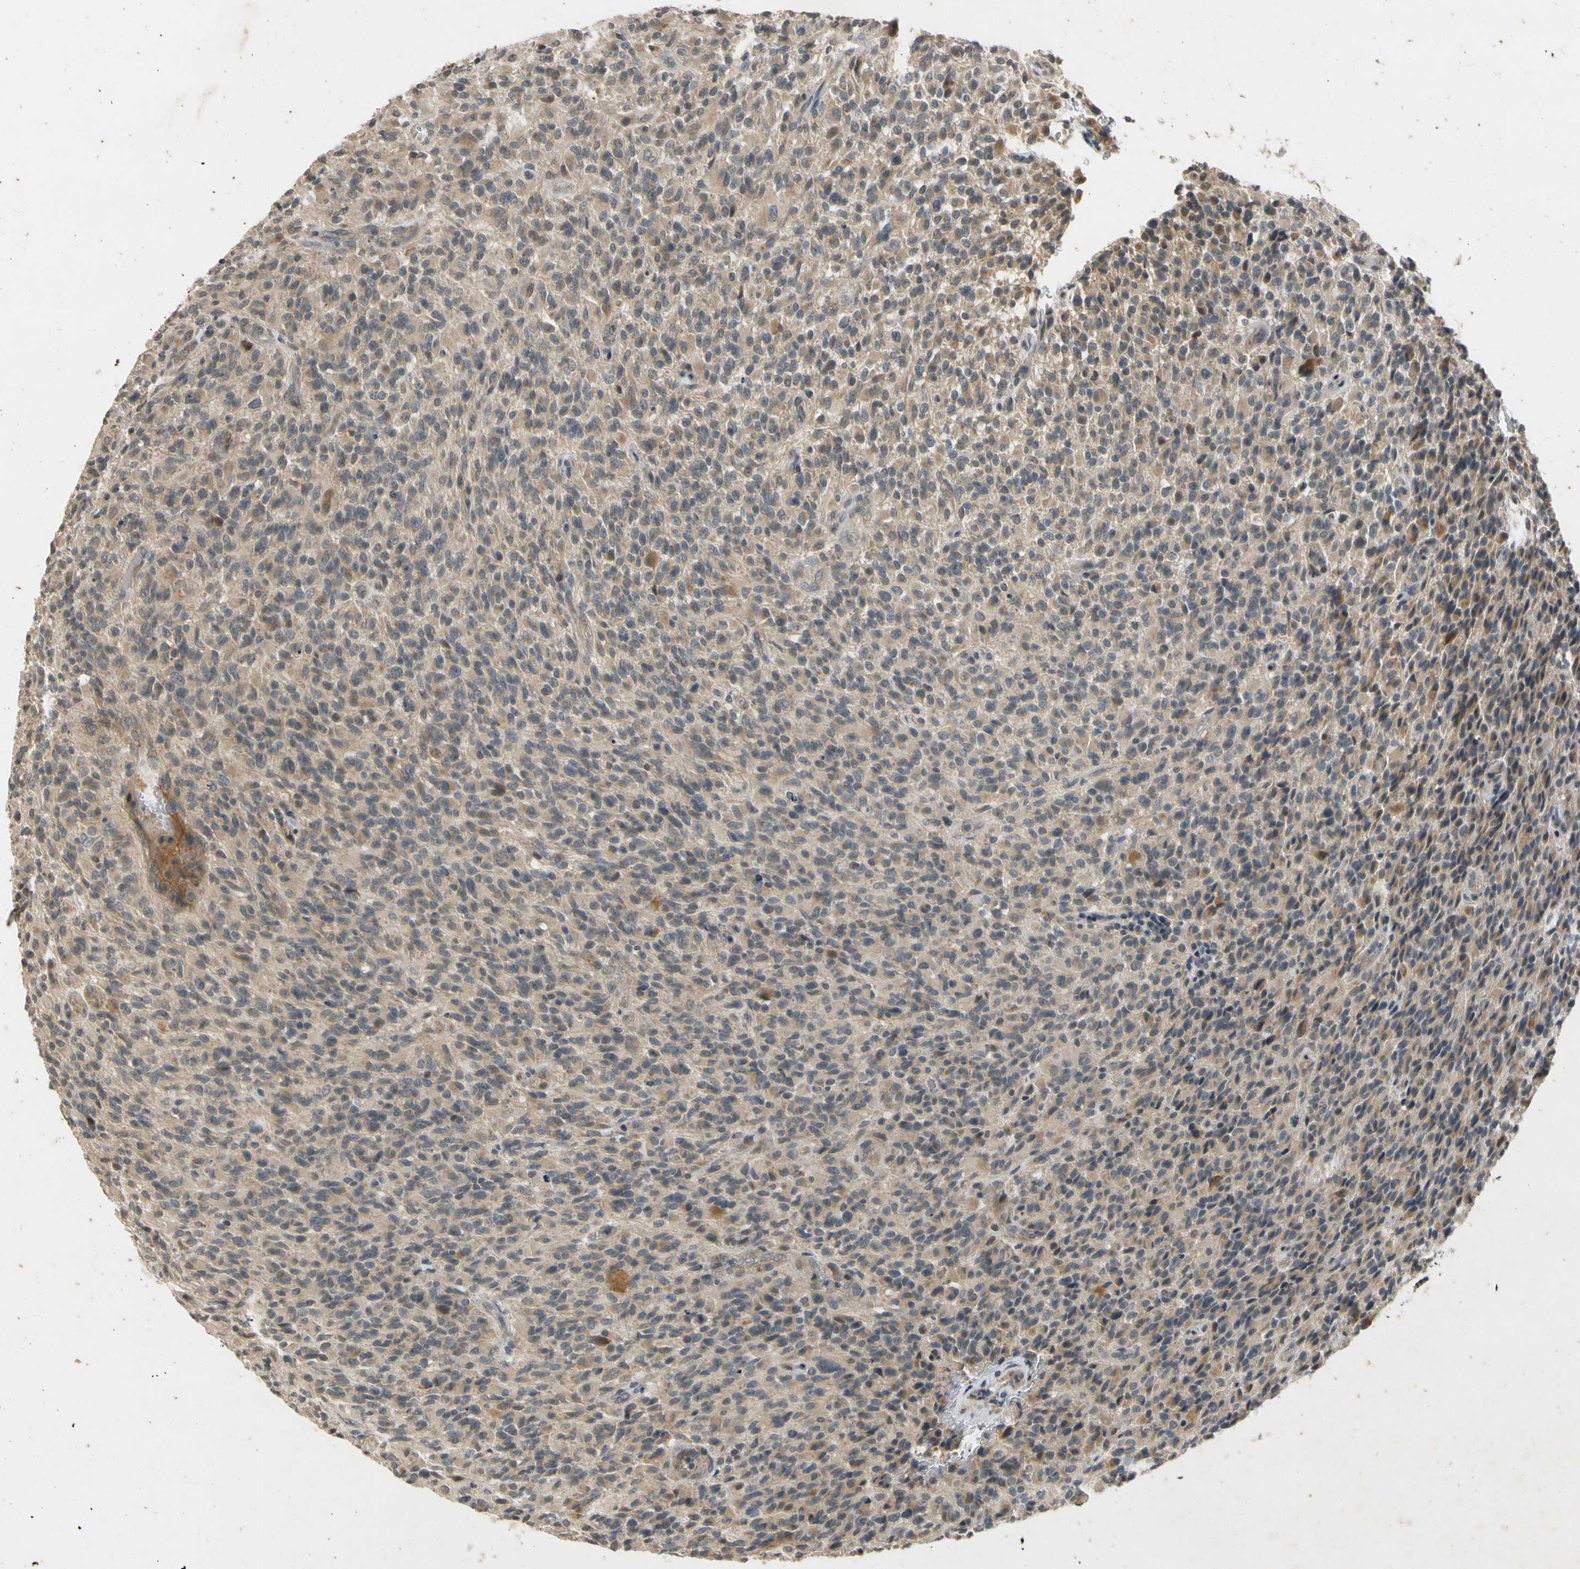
{"staining": {"intensity": "moderate", "quantity": ">75%", "location": "cytoplasmic/membranous"}, "tissue": "glioma", "cell_type": "Tumor cells", "image_type": "cancer", "snomed": [{"axis": "morphology", "description": "Glioma, malignant, High grade"}, {"axis": "topography", "description": "Brain"}], "caption": "The micrograph shows a brown stain indicating the presence of a protein in the cytoplasmic/membranous of tumor cells in malignant glioma (high-grade).", "gene": "ATP2C1", "patient": {"sex": "male", "age": 71}}